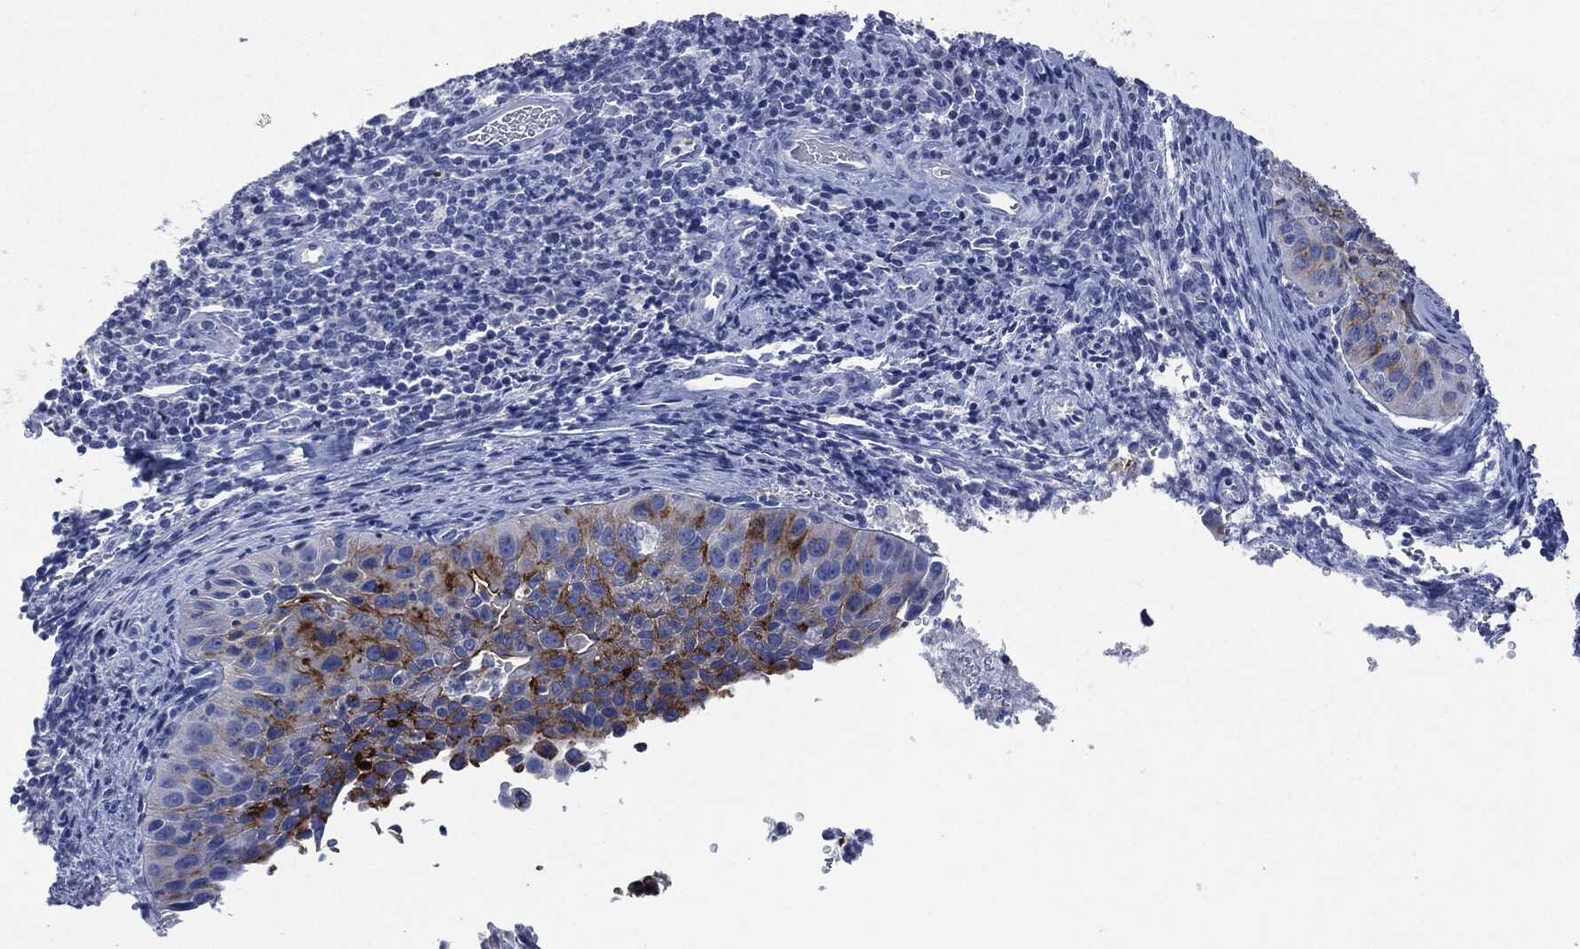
{"staining": {"intensity": "strong", "quantity": "<25%", "location": "cytoplasmic/membranous"}, "tissue": "cervical cancer", "cell_type": "Tumor cells", "image_type": "cancer", "snomed": [{"axis": "morphology", "description": "Squamous cell carcinoma, NOS"}, {"axis": "topography", "description": "Cervix"}], "caption": "Human cervical cancer (squamous cell carcinoma) stained for a protein (brown) displays strong cytoplasmic/membranous positive positivity in approximately <25% of tumor cells.", "gene": "MUC16", "patient": {"sex": "female", "age": 26}}